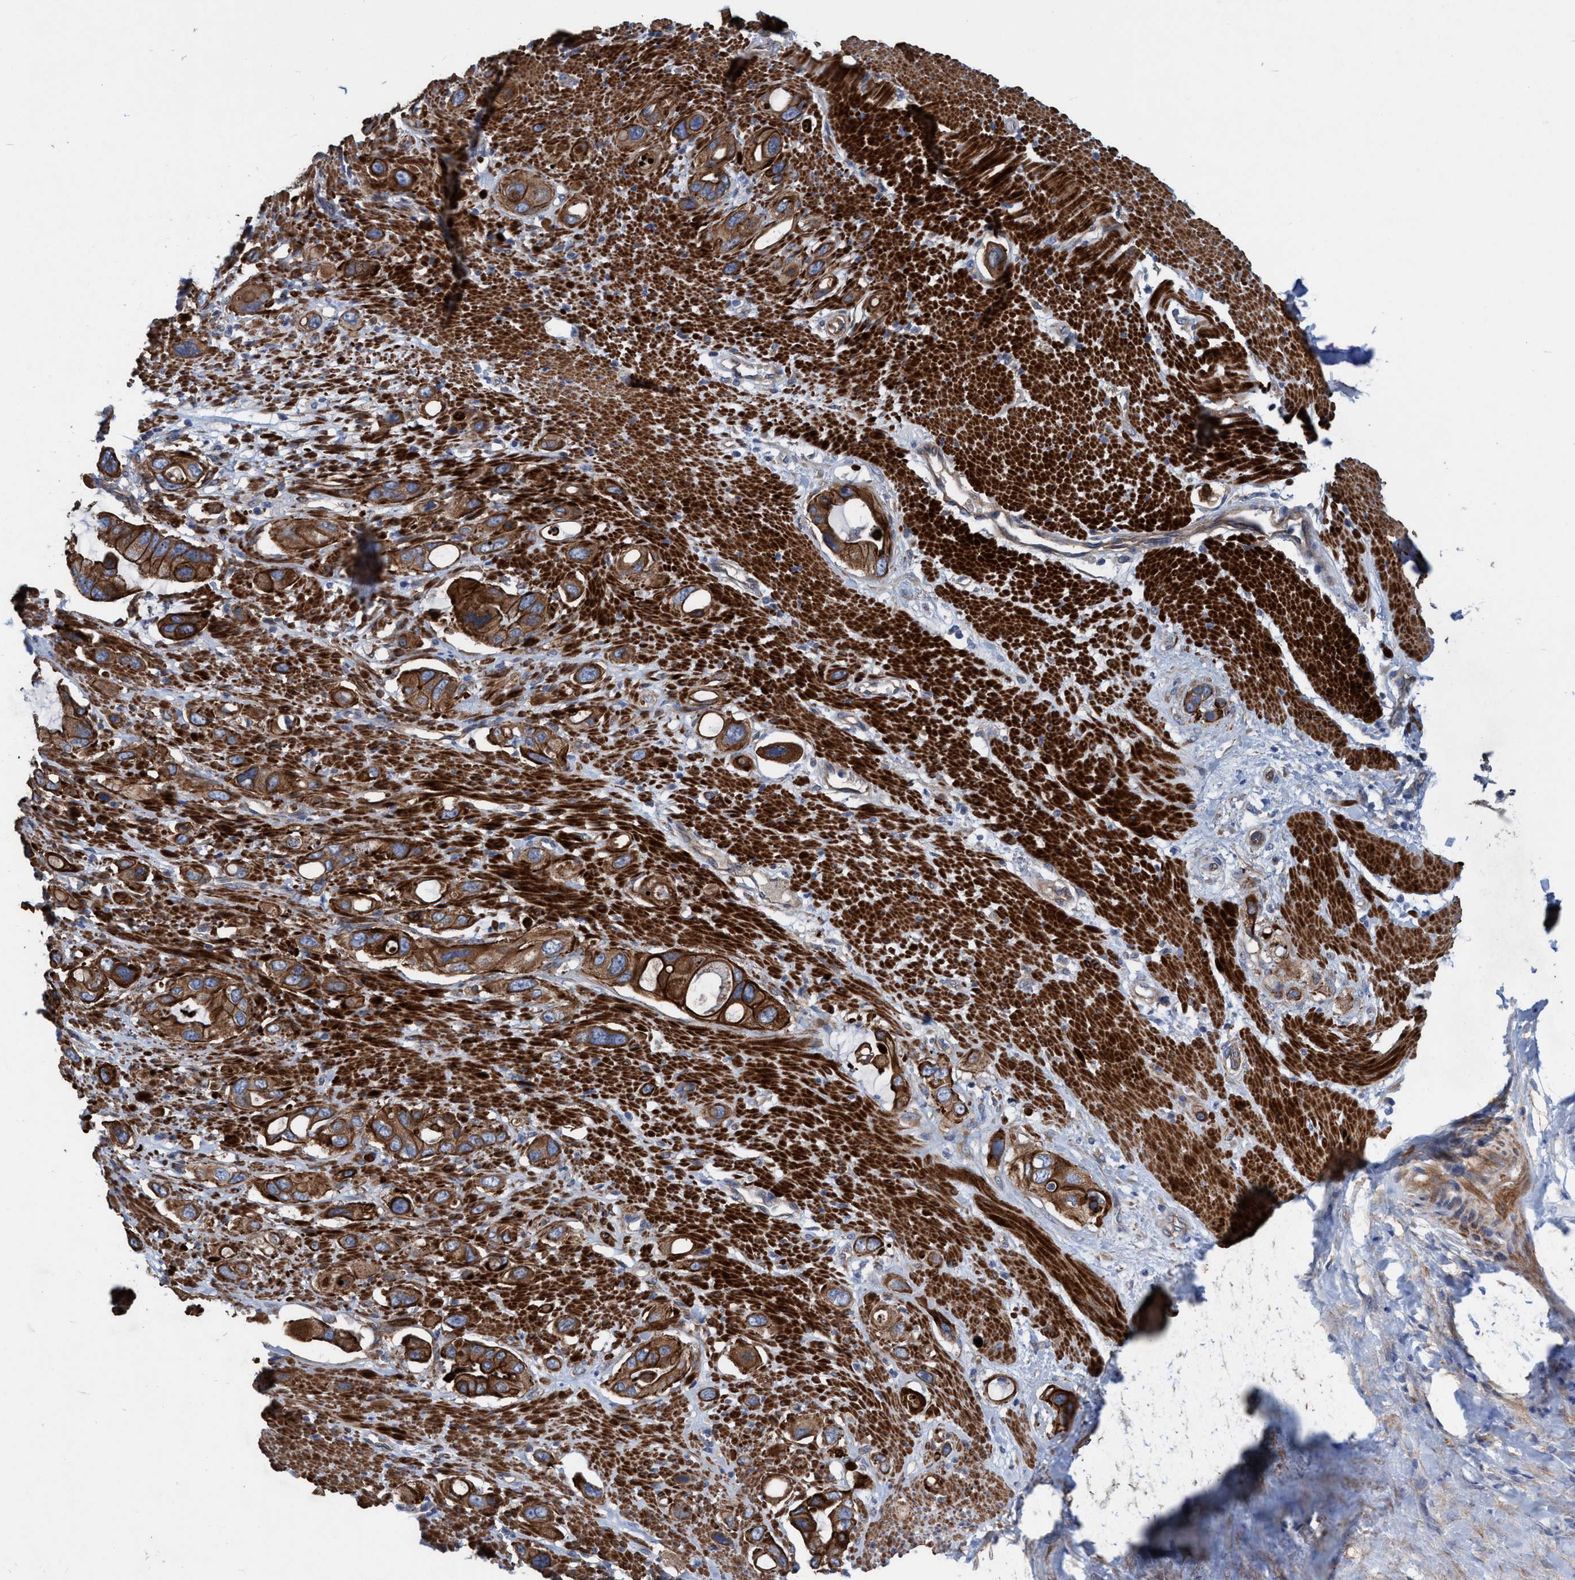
{"staining": {"intensity": "strong", "quantity": ">75%", "location": "cytoplasmic/membranous"}, "tissue": "pancreatic cancer", "cell_type": "Tumor cells", "image_type": "cancer", "snomed": [{"axis": "morphology", "description": "Adenocarcinoma, NOS"}, {"axis": "topography", "description": "Pancreas"}], "caption": "Immunohistochemical staining of pancreatic cancer shows strong cytoplasmic/membranous protein positivity in about >75% of tumor cells. The staining was performed using DAB (3,3'-diaminobenzidine) to visualize the protein expression in brown, while the nuclei were stained in blue with hematoxylin (Magnification: 20x).", "gene": "GULP1", "patient": {"sex": "female", "age": 56}}